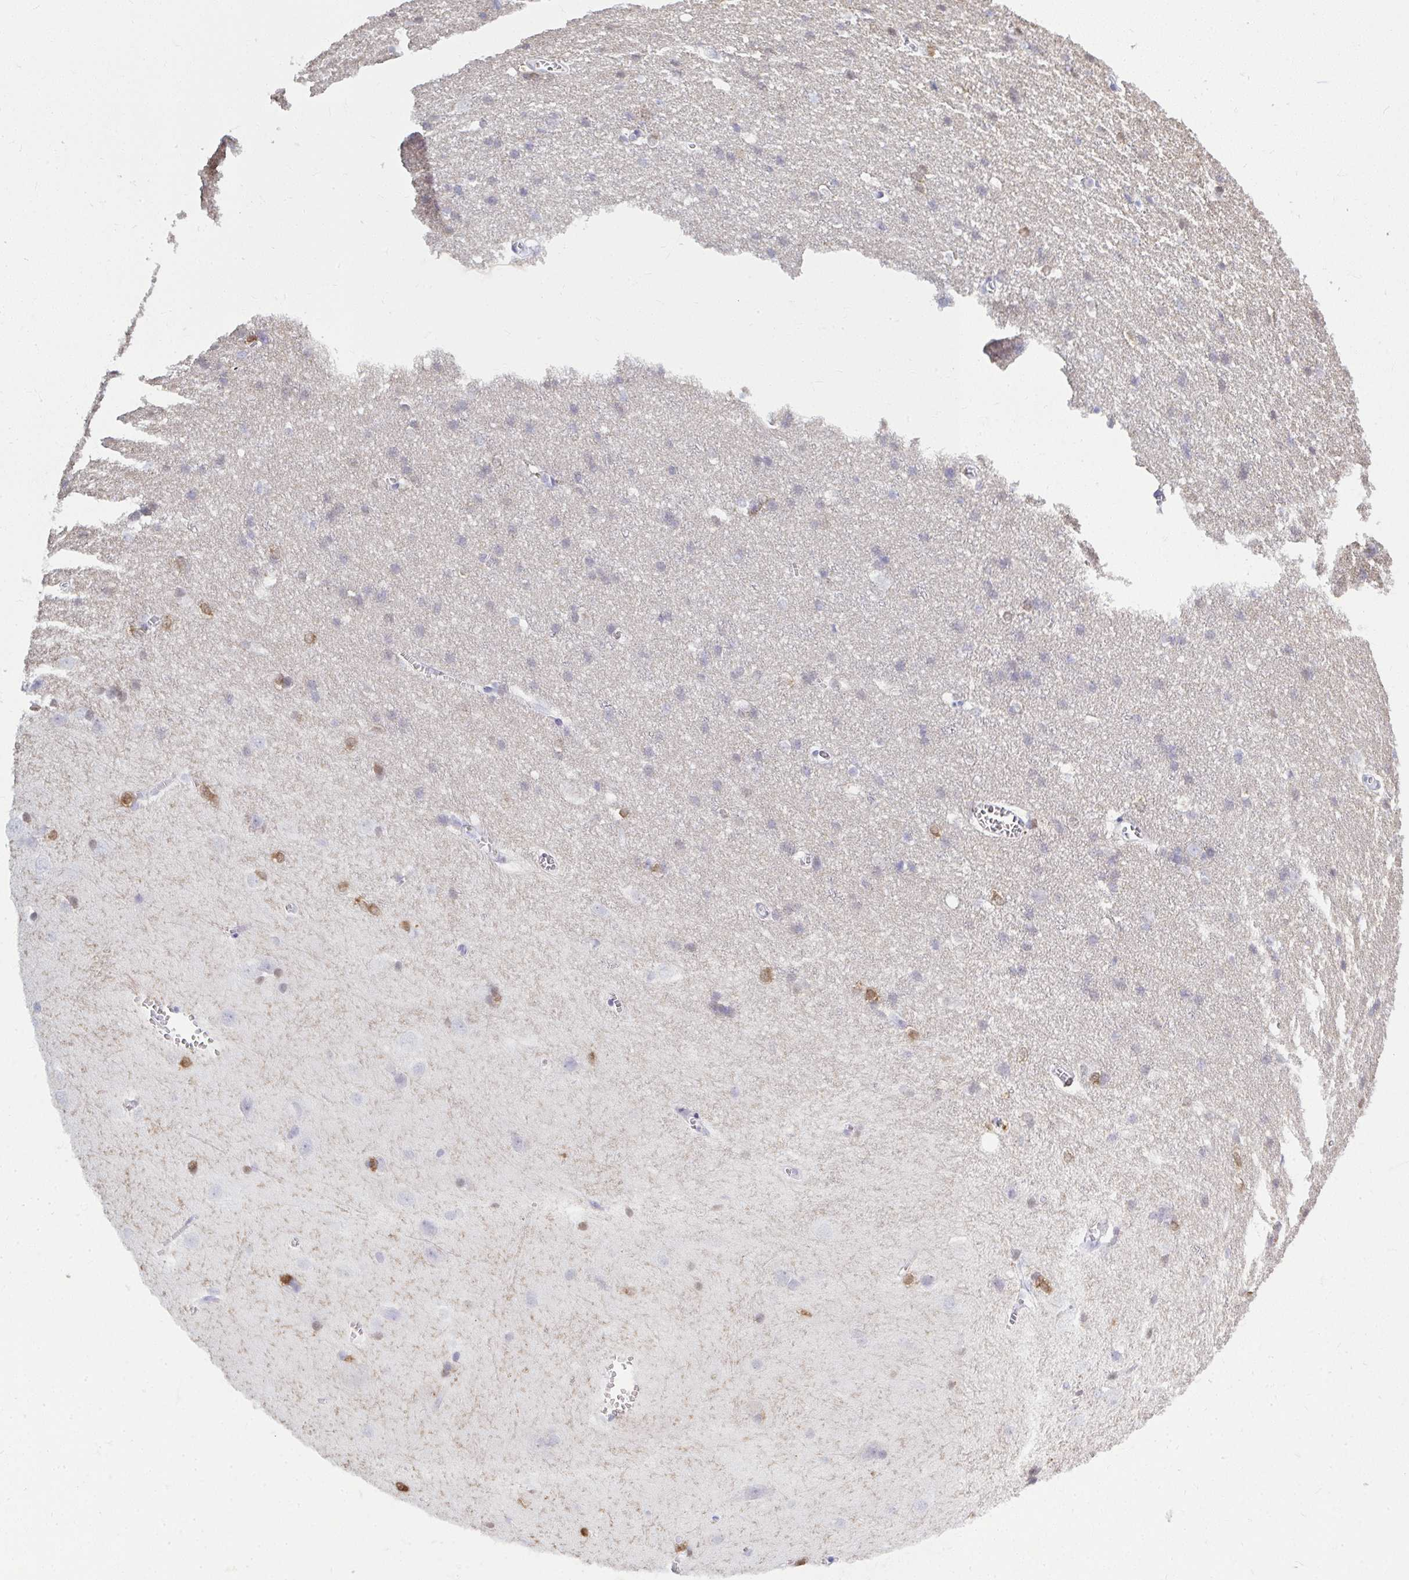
{"staining": {"intensity": "negative", "quantity": "none", "location": "none"}, "tissue": "cerebral cortex", "cell_type": "Endothelial cells", "image_type": "normal", "snomed": [{"axis": "morphology", "description": "Normal tissue, NOS"}, {"axis": "topography", "description": "Cerebral cortex"}], "caption": "Immunohistochemistry image of normal cerebral cortex: human cerebral cortex stained with DAB exhibits no significant protein positivity in endothelial cells. (DAB immunohistochemistry, high magnification).", "gene": "QDPR", "patient": {"sex": "male", "age": 37}}